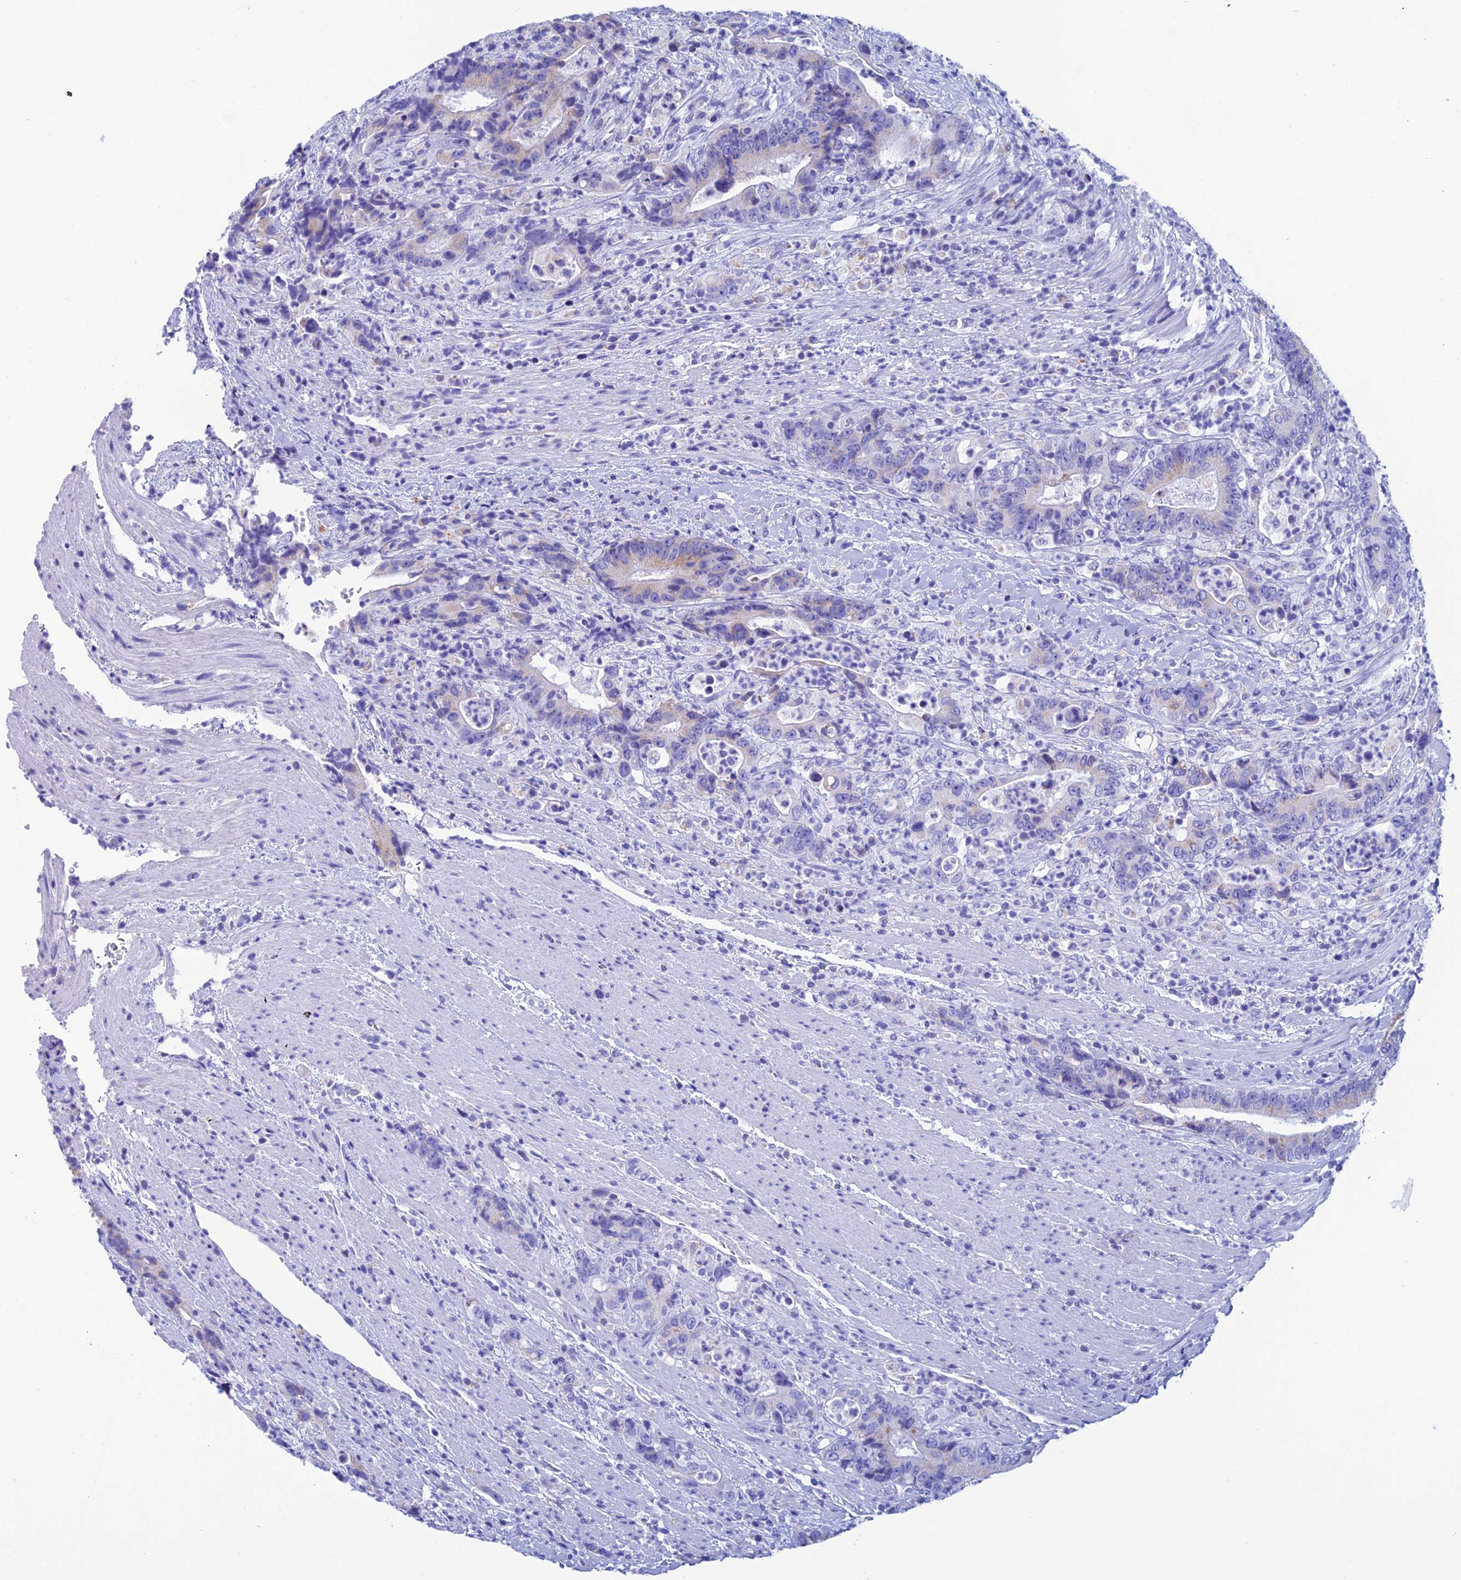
{"staining": {"intensity": "negative", "quantity": "none", "location": "none"}, "tissue": "colorectal cancer", "cell_type": "Tumor cells", "image_type": "cancer", "snomed": [{"axis": "morphology", "description": "Adenocarcinoma, NOS"}, {"axis": "topography", "description": "Colon"}], "caption": "The image demonstrates no significant positivity in tumor cells of colorectal adenocarcinoma. (DAB IHC, high magnification).", "gene": "NXPE4", "patient": {"sex": "female", "age": 75}}